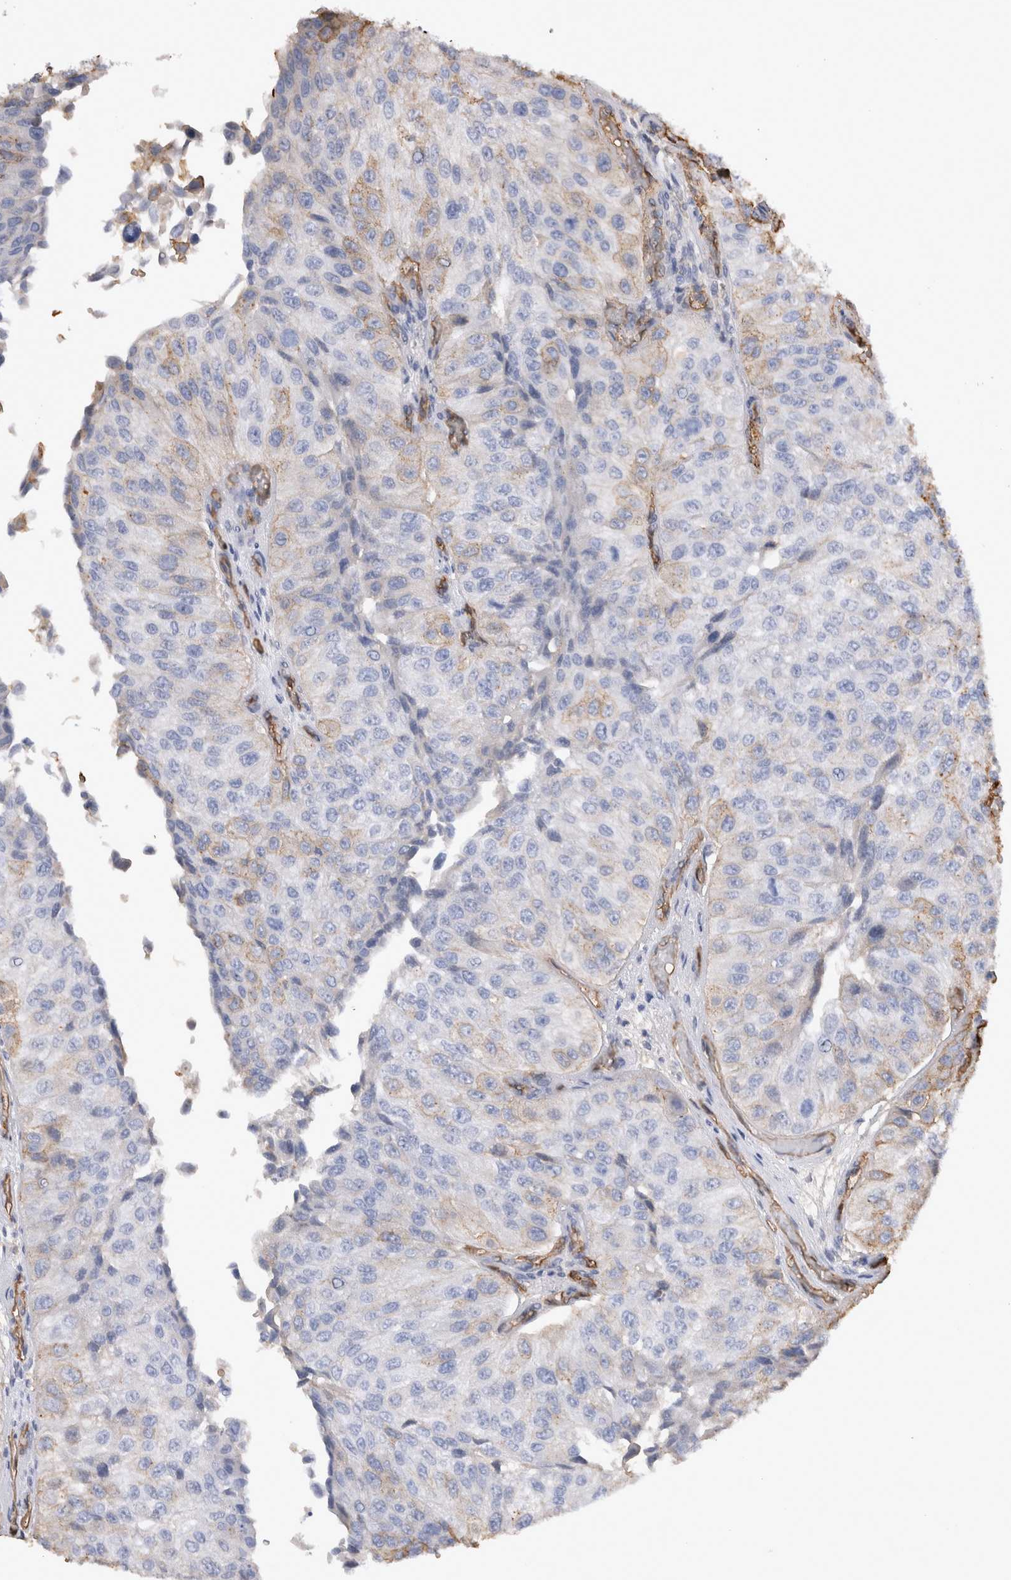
{"staining": {"intensity": "weak", "quantity": "<25%", "location": "cytoplasmic/membranous"}, "tissue": "urothelial cancer", "cell_type": "Tumor cells", "image_type": "cancer", "snomed": [{"axis": "morphology", "description": "Urothelial carcinoma, High grade"}, {"axis": "topography", "description": "Kidney"}, {"axis": "topography", "description": "Urinary bladder"}], "caption": "Immunohistochemistry of human urothelial cancer exhibits no staining in tumor cells.", "gene": "IL17RC", "patient": {"sex": "male", "age": 77}}